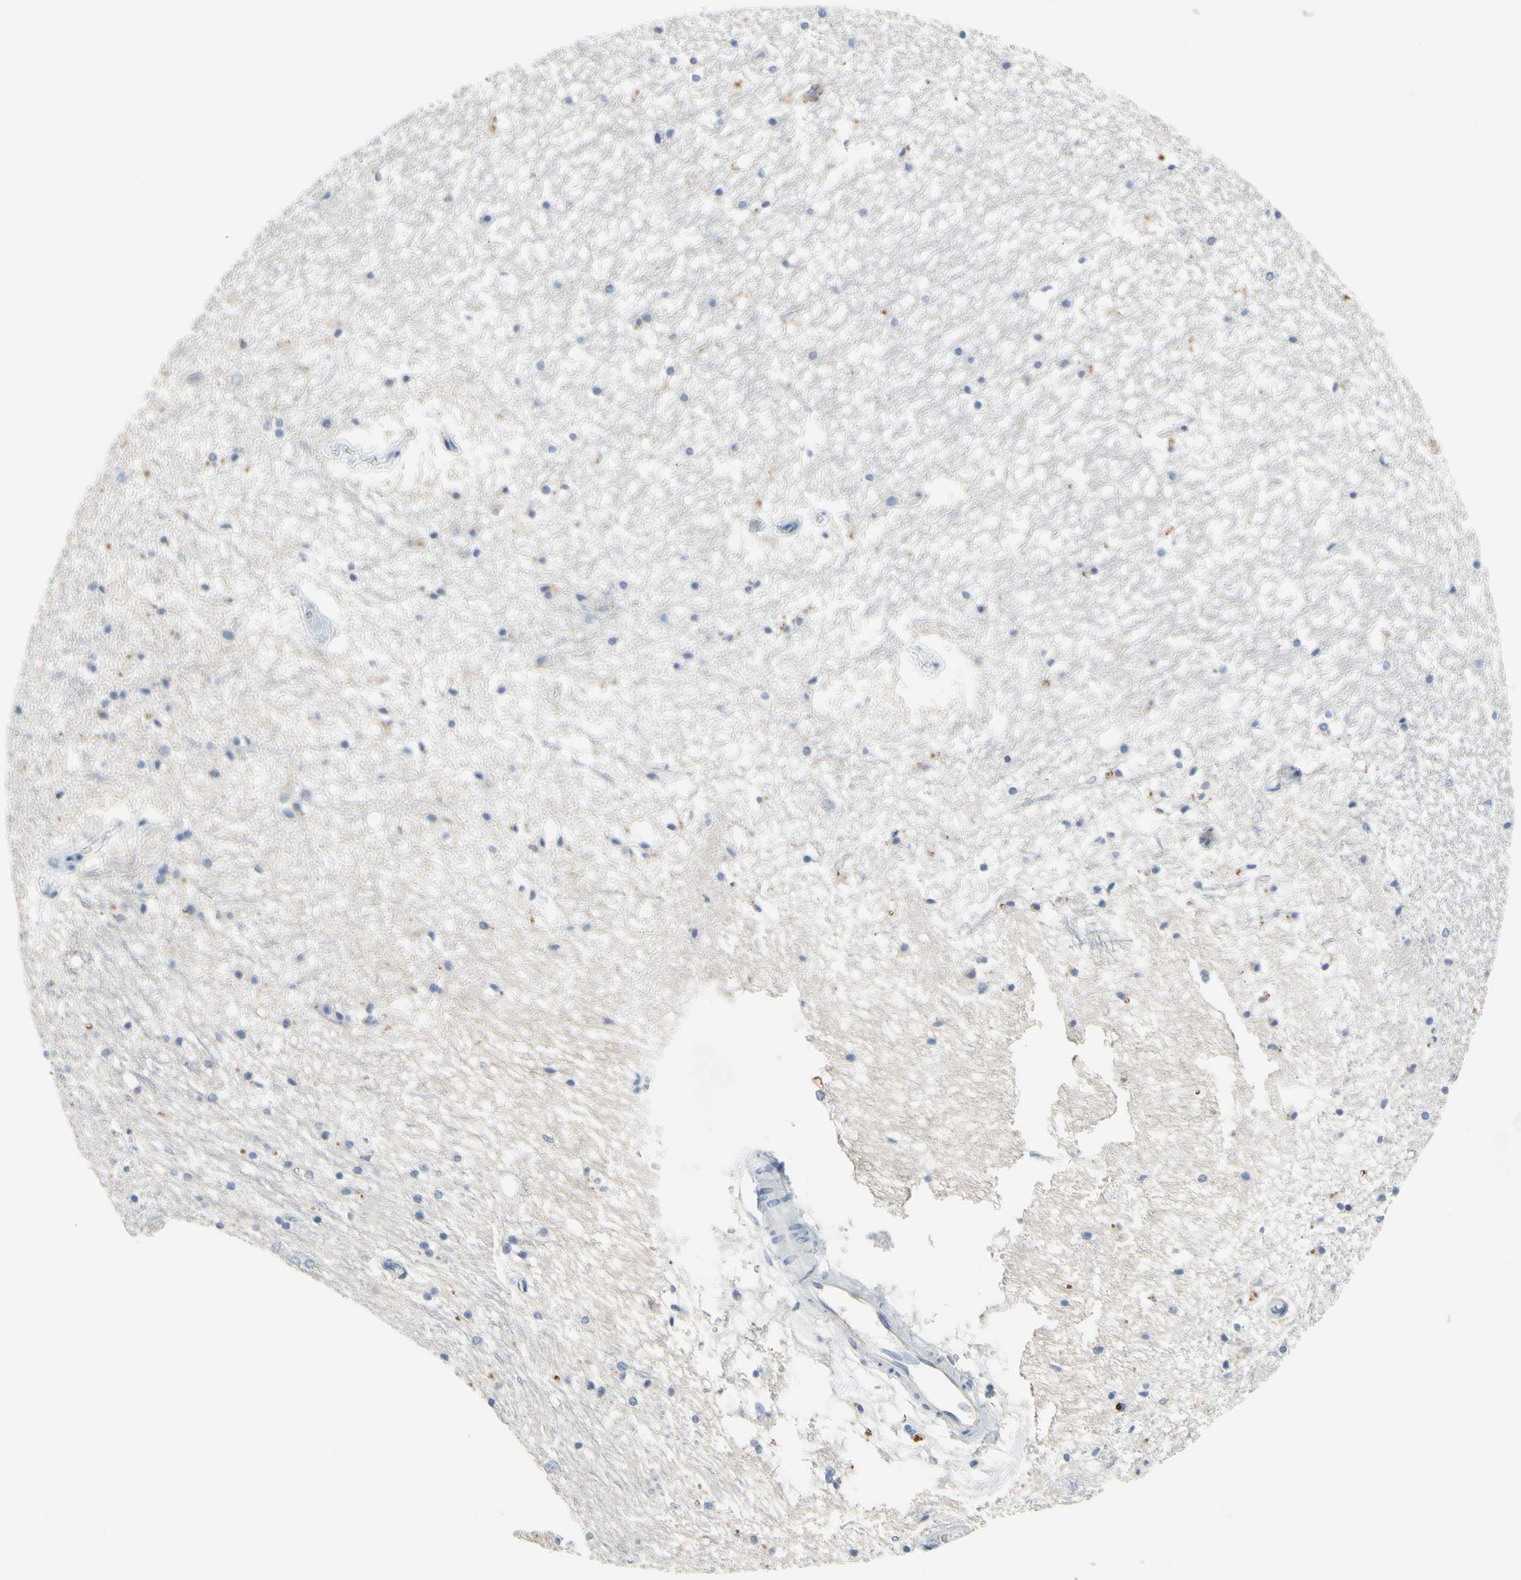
{"staining": {"intensity": "negative", "quantity": "none", "location": "none"}, "tissue": "hippocampus", "cell_type": "Glial cells", "image_type": "normal", "snomed": [{"axis": "morphology", "description": "Normal tissue, NOS"}, {"axis": "topography", "description": "Hippocampus"}], "caption": "A high-resolution photomicrograph shows immunohistochemistry staining of normal hippocampus, which reveals no significant staining in glial cells.", "gene": "CPA3", "patient": {"sex": "male", "age": 45}}